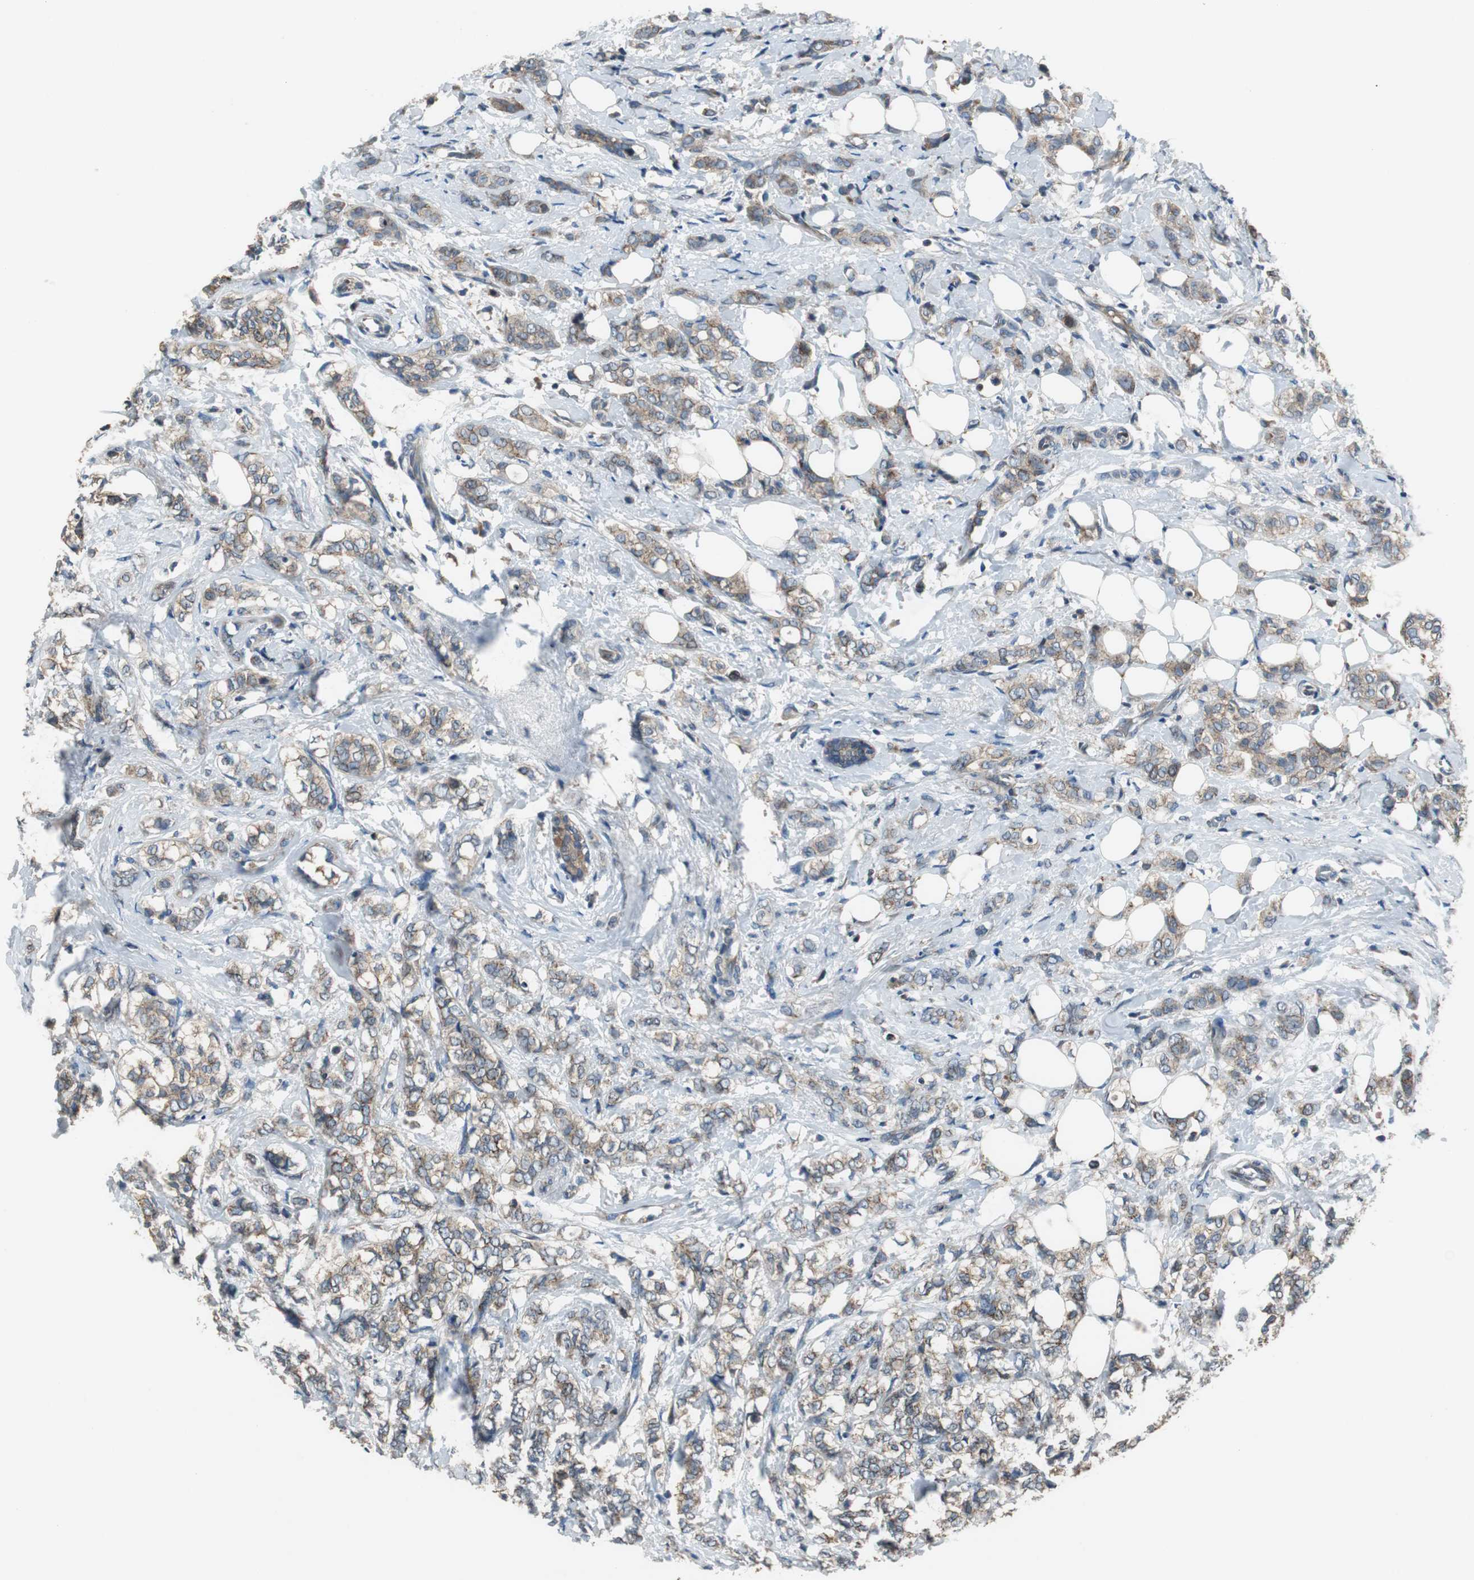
{"staining": {"intensity": "moderate", "quantity": ">75%", "location": "cytoplasmic/membranous"}, "tissue": "breast cancer", "cell_type": "Tumor cells", "image_type": "cancer", "snomed": [{"axis": "morphology", "description": "Lobular carcinoma"}, {"axis": "topography", "description": "Breast"}], "caption": "Immunohistochemistry staining of lobular carcinoma (breast), which exhibits medium levels of moderate cytoplasmic/membranous staining in about >75% of tumor cells indicating moderate cytoplasmic/membranous protein staining. The staining was performed using DAB (brown) for protein detection and nuclei were counterstained in hematoxylin (blue).", "gene": "PI4KB", "patient": {"sex": "female", "age": 60}}